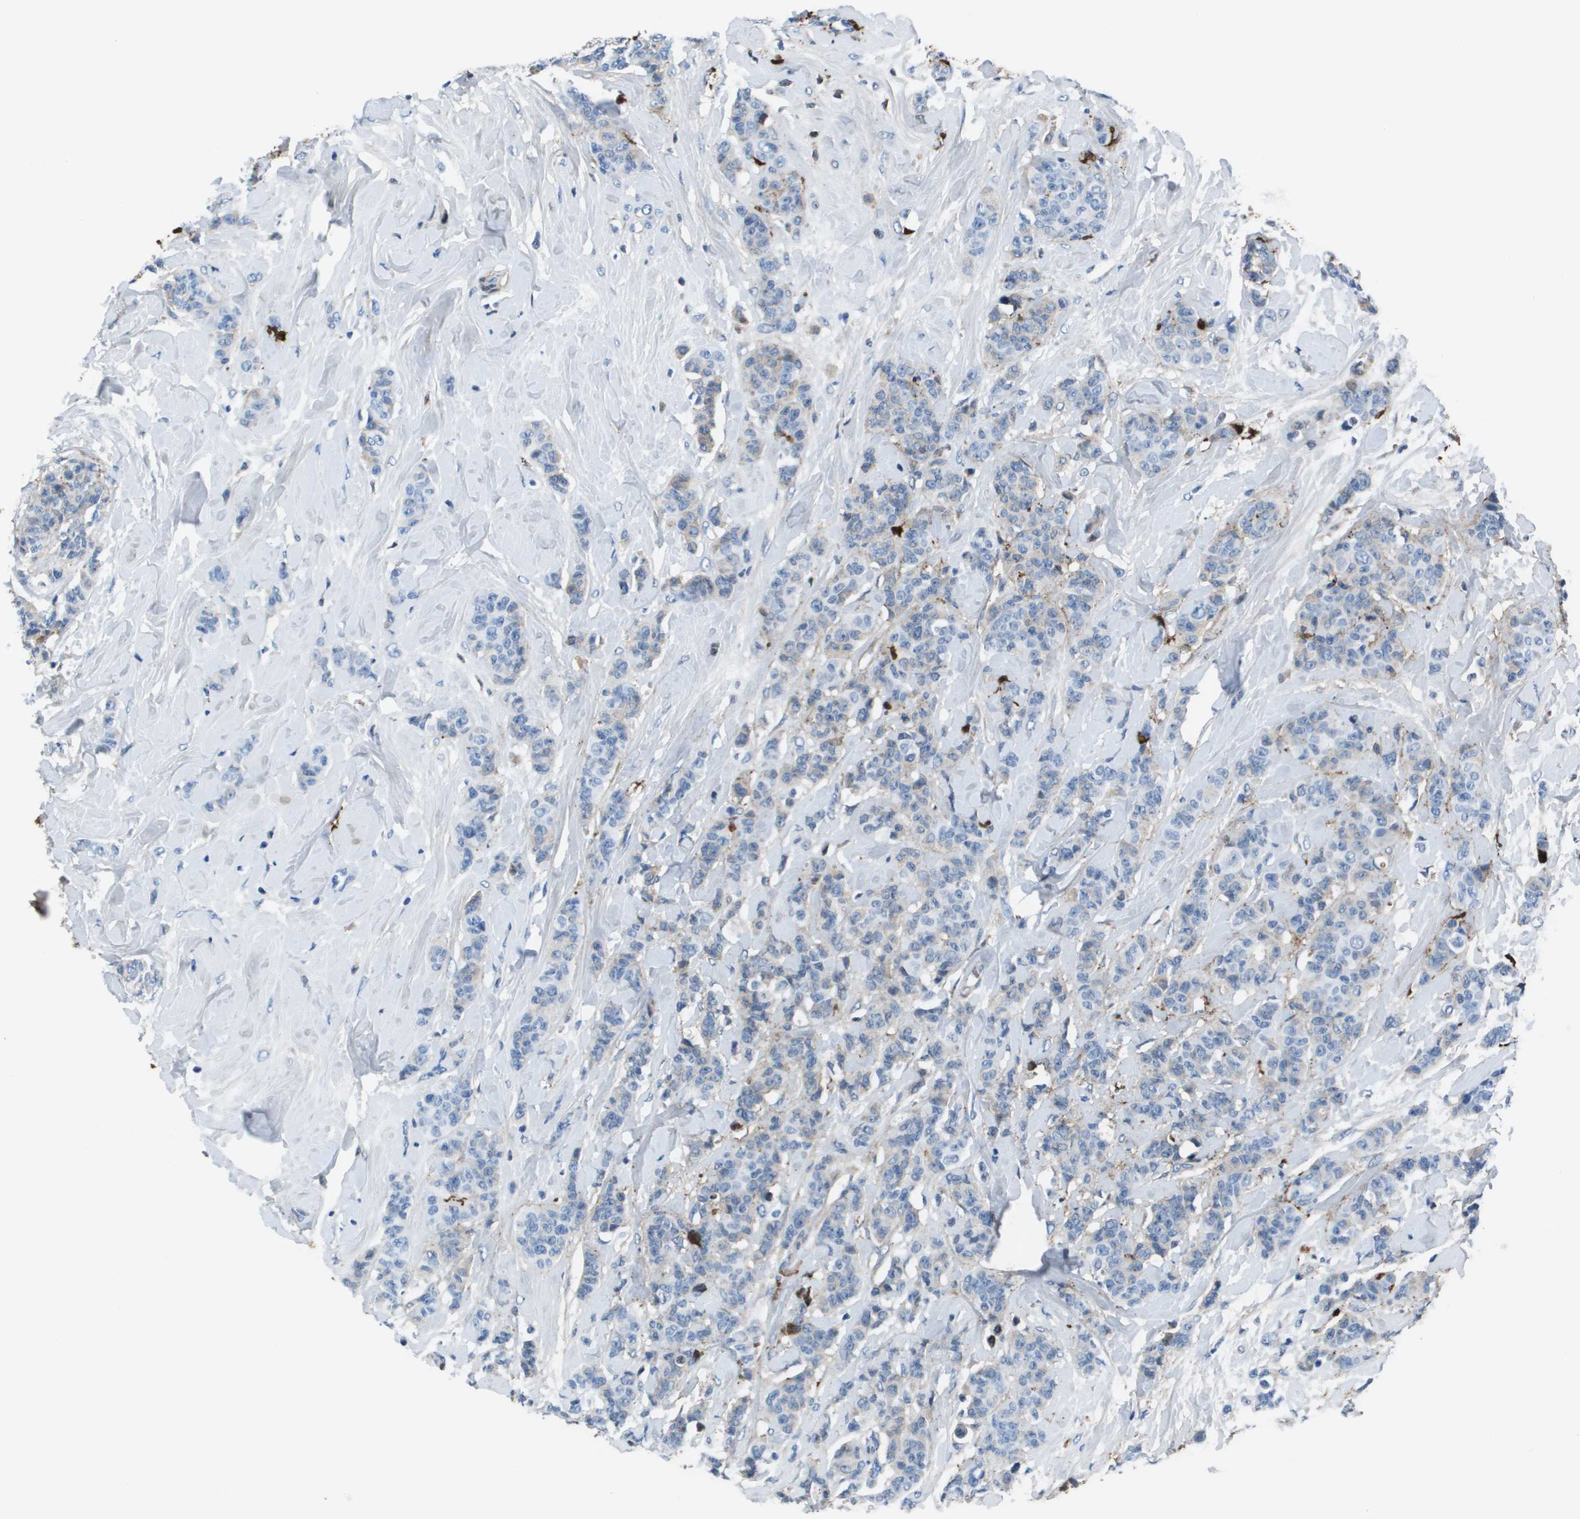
{"staining": {"intensity": "weak", "quantity": "<25%", "location": "cytoplasmic/membranous"}, "tissue": "breast cancer", "cell_type": "Tumor cells", "image_type": "cancer", "snomed": [{"axis": "morphology", "description": "Normal tissue, NOS"}, {"axis": "morphology", "description": "Duct carcinoma"}, {"axis": "topography", "description": "Breast"}], "caption": "High power microscopy histopathology image of an IHC histopathology image of breast intraductal carcinoma, revealing no significant expression in tumor cells.", "gene": "VTN", "patient": {"sex": "female", "age": 40}}